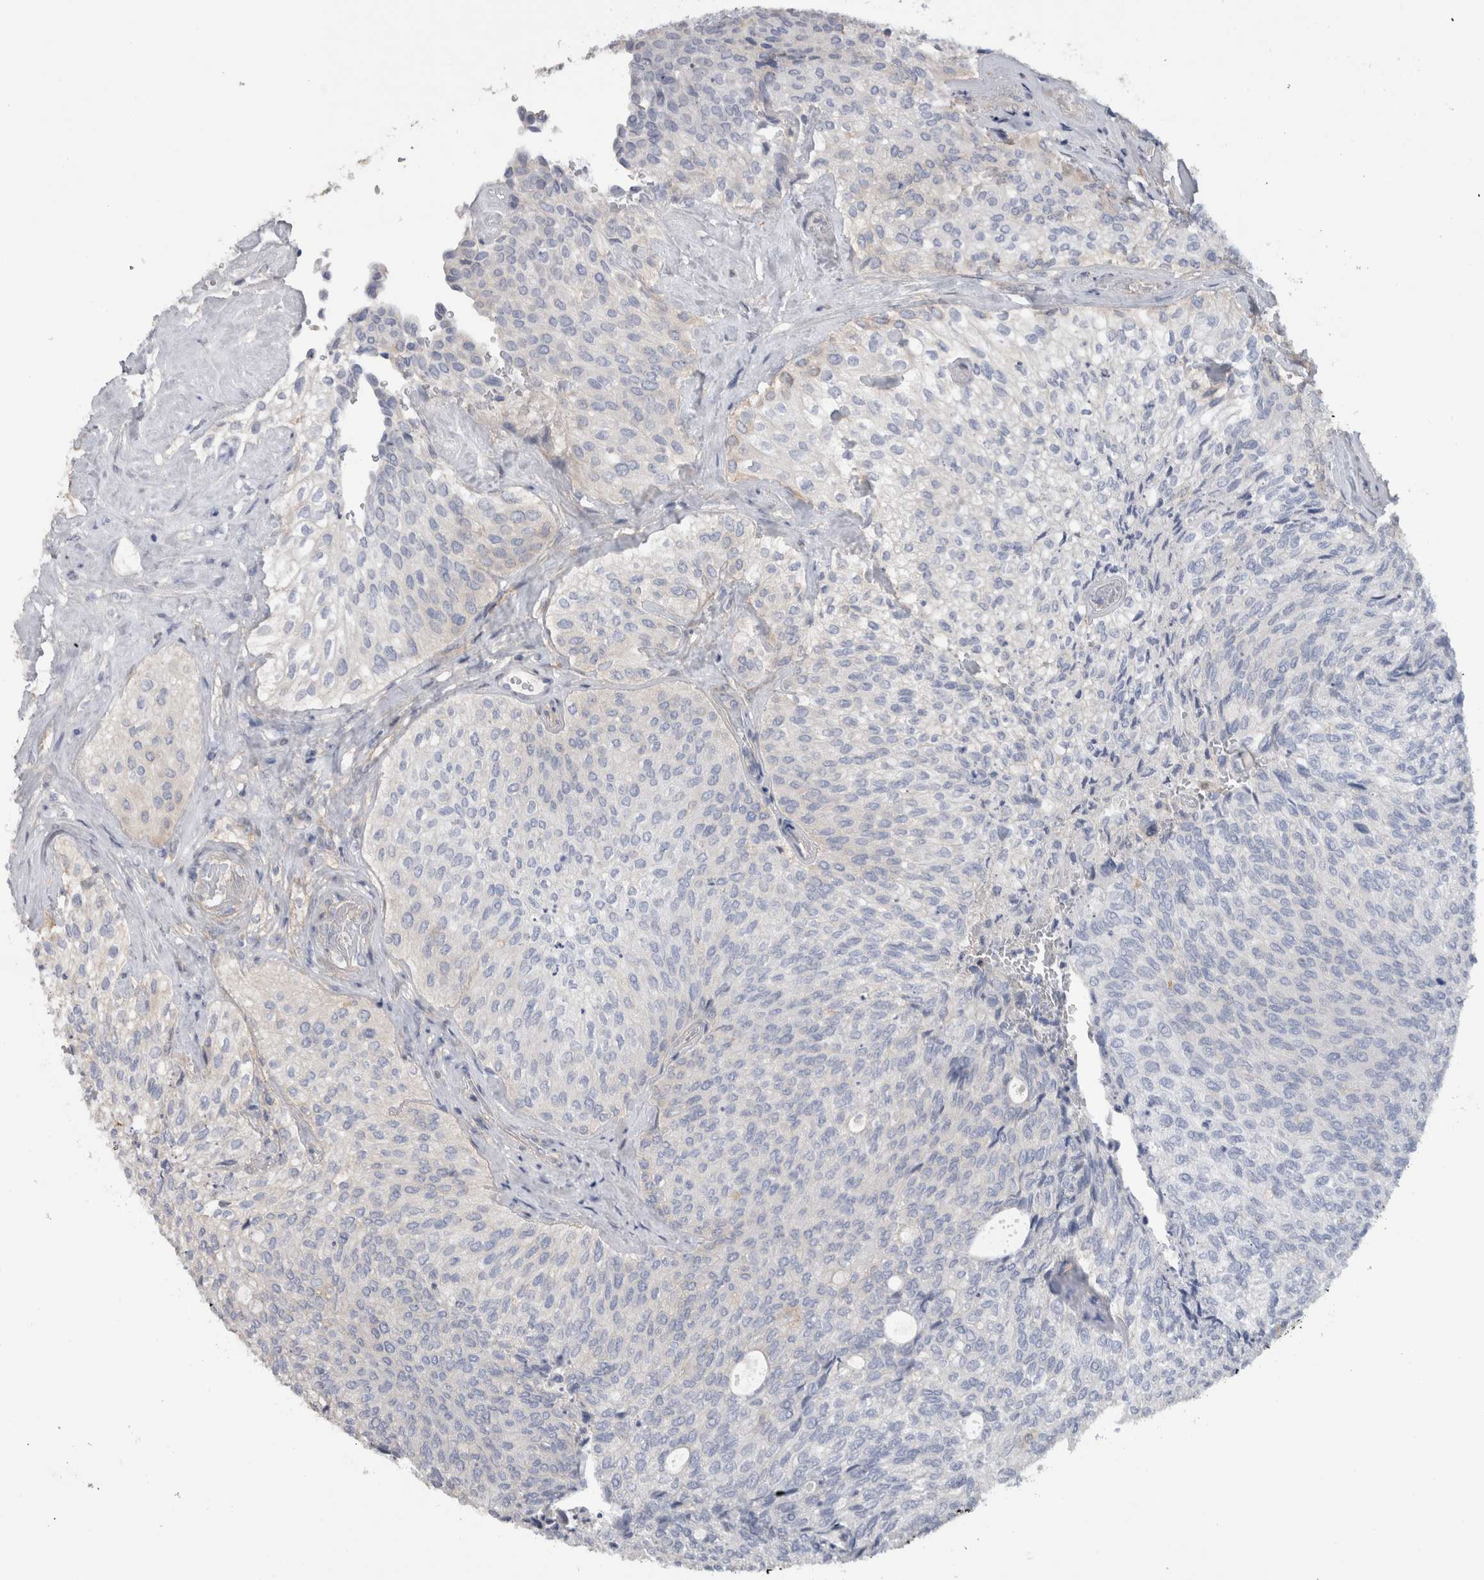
{"staining": {"intensity": "negative", "quantity": "none", "location": "none"}, "tissue": "urothelial cancer", "cell_type": "Tumor cells", "image_type": "cancer", "snomed": [{"axis": "morphology", "description": "Urothelial carcinoma, Low grade"}, {"axis": "topography", "description": "Urinary bladder"}], "caption": "Urothelial carcinoma (low-grade) stained for a protein using IHC demonstrates no expression tumor cells.", "gene": "SCRN1", "patient": {"sex": "female", "age": 79}}